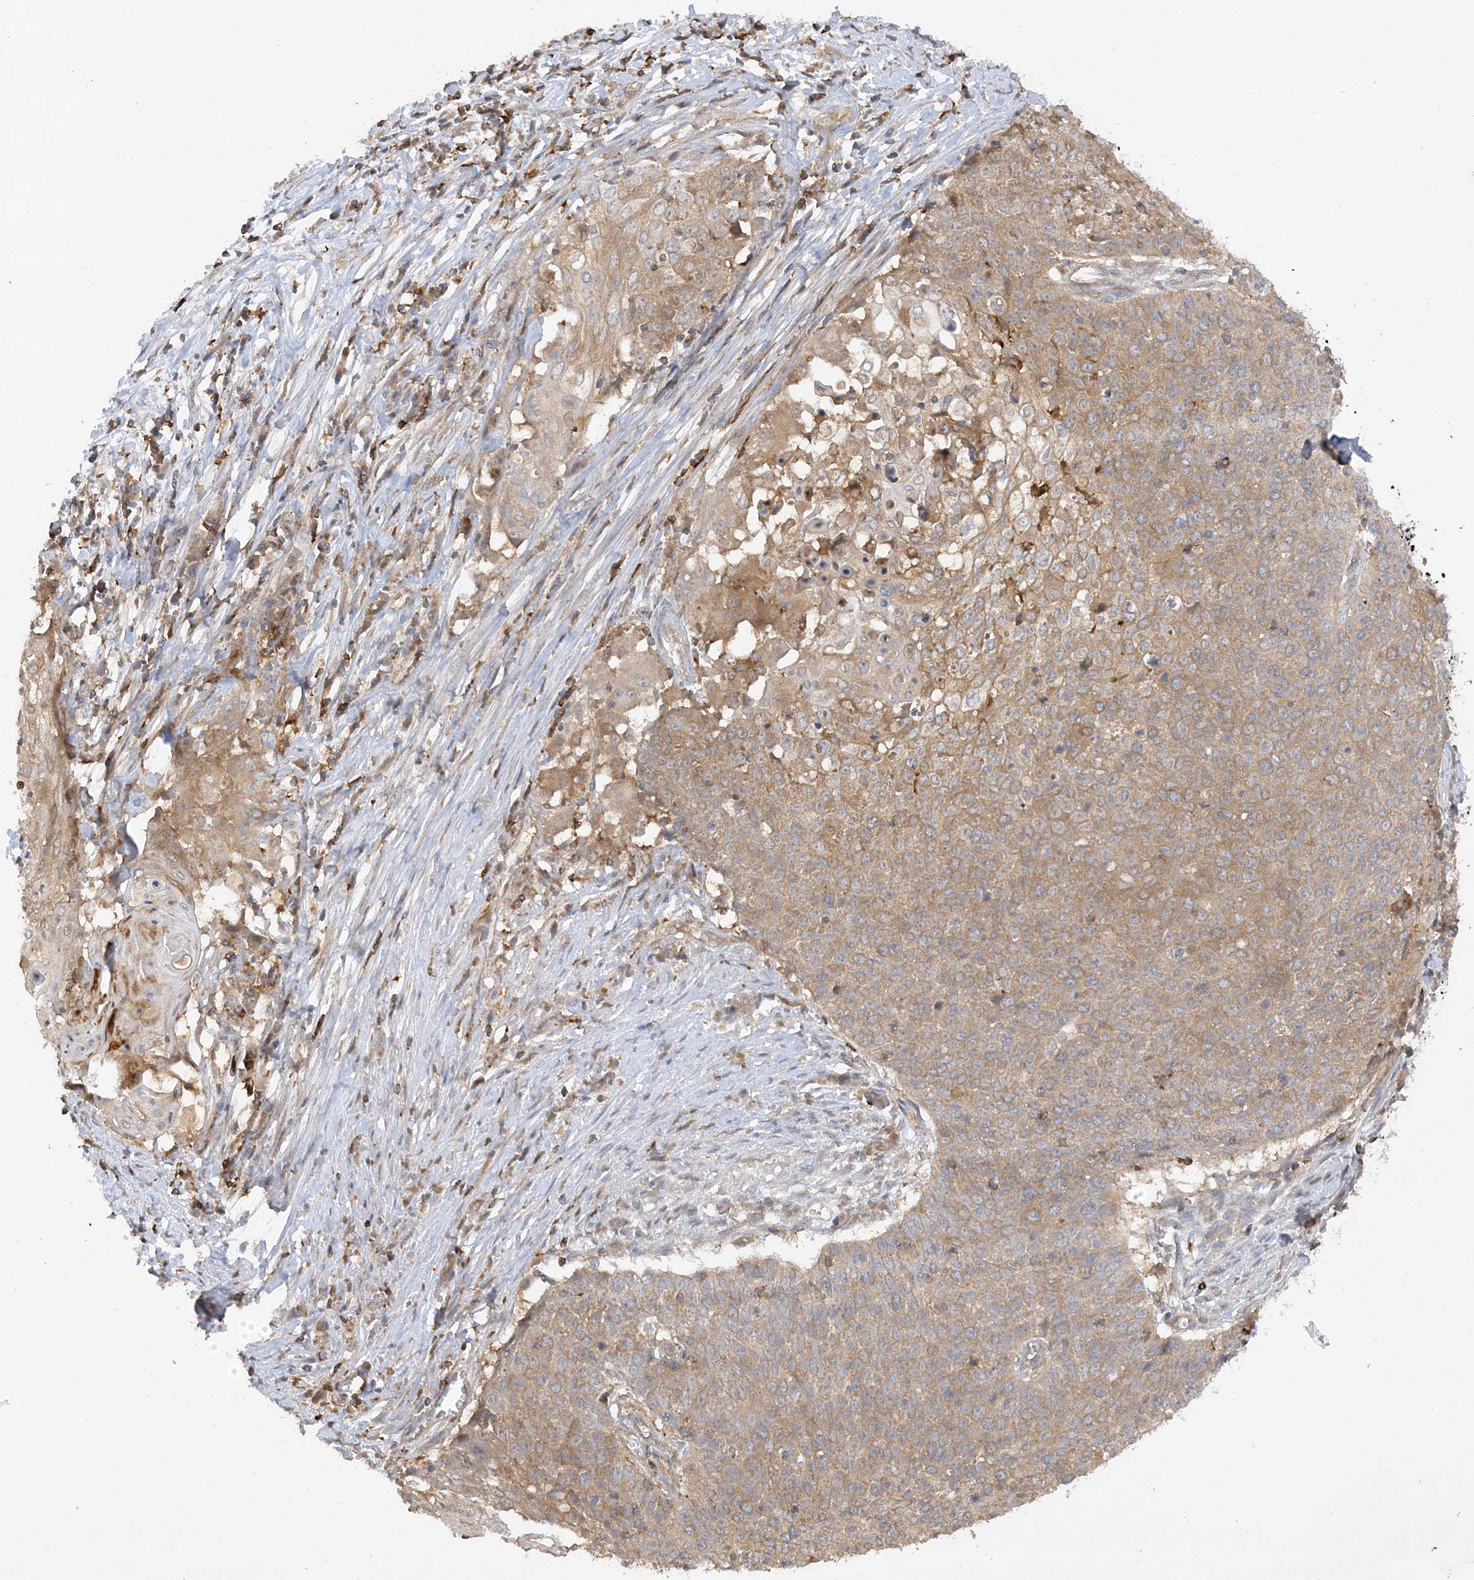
{"staining": {"intensity": "weak", "quantity": ">75%", "location": "cytoplasmic/membranous"}, "tissue": "cervical cancer", "cell_type": "Tumor cells", "image_type": "cancer", "snomed": [{"axis": "morphology", "description": "Squamous cell carcinoma, NOS"}, {"axis": "topography", "description": "Cervix"}], "caption": "The immunohistochemical stain shows weak cytoplasmic/membranous expression in tumor cells of cervical squamous cell carcinoma tissue.", "gene": "PHACTR2", "patient": {"sex": "female", "age": 39}}